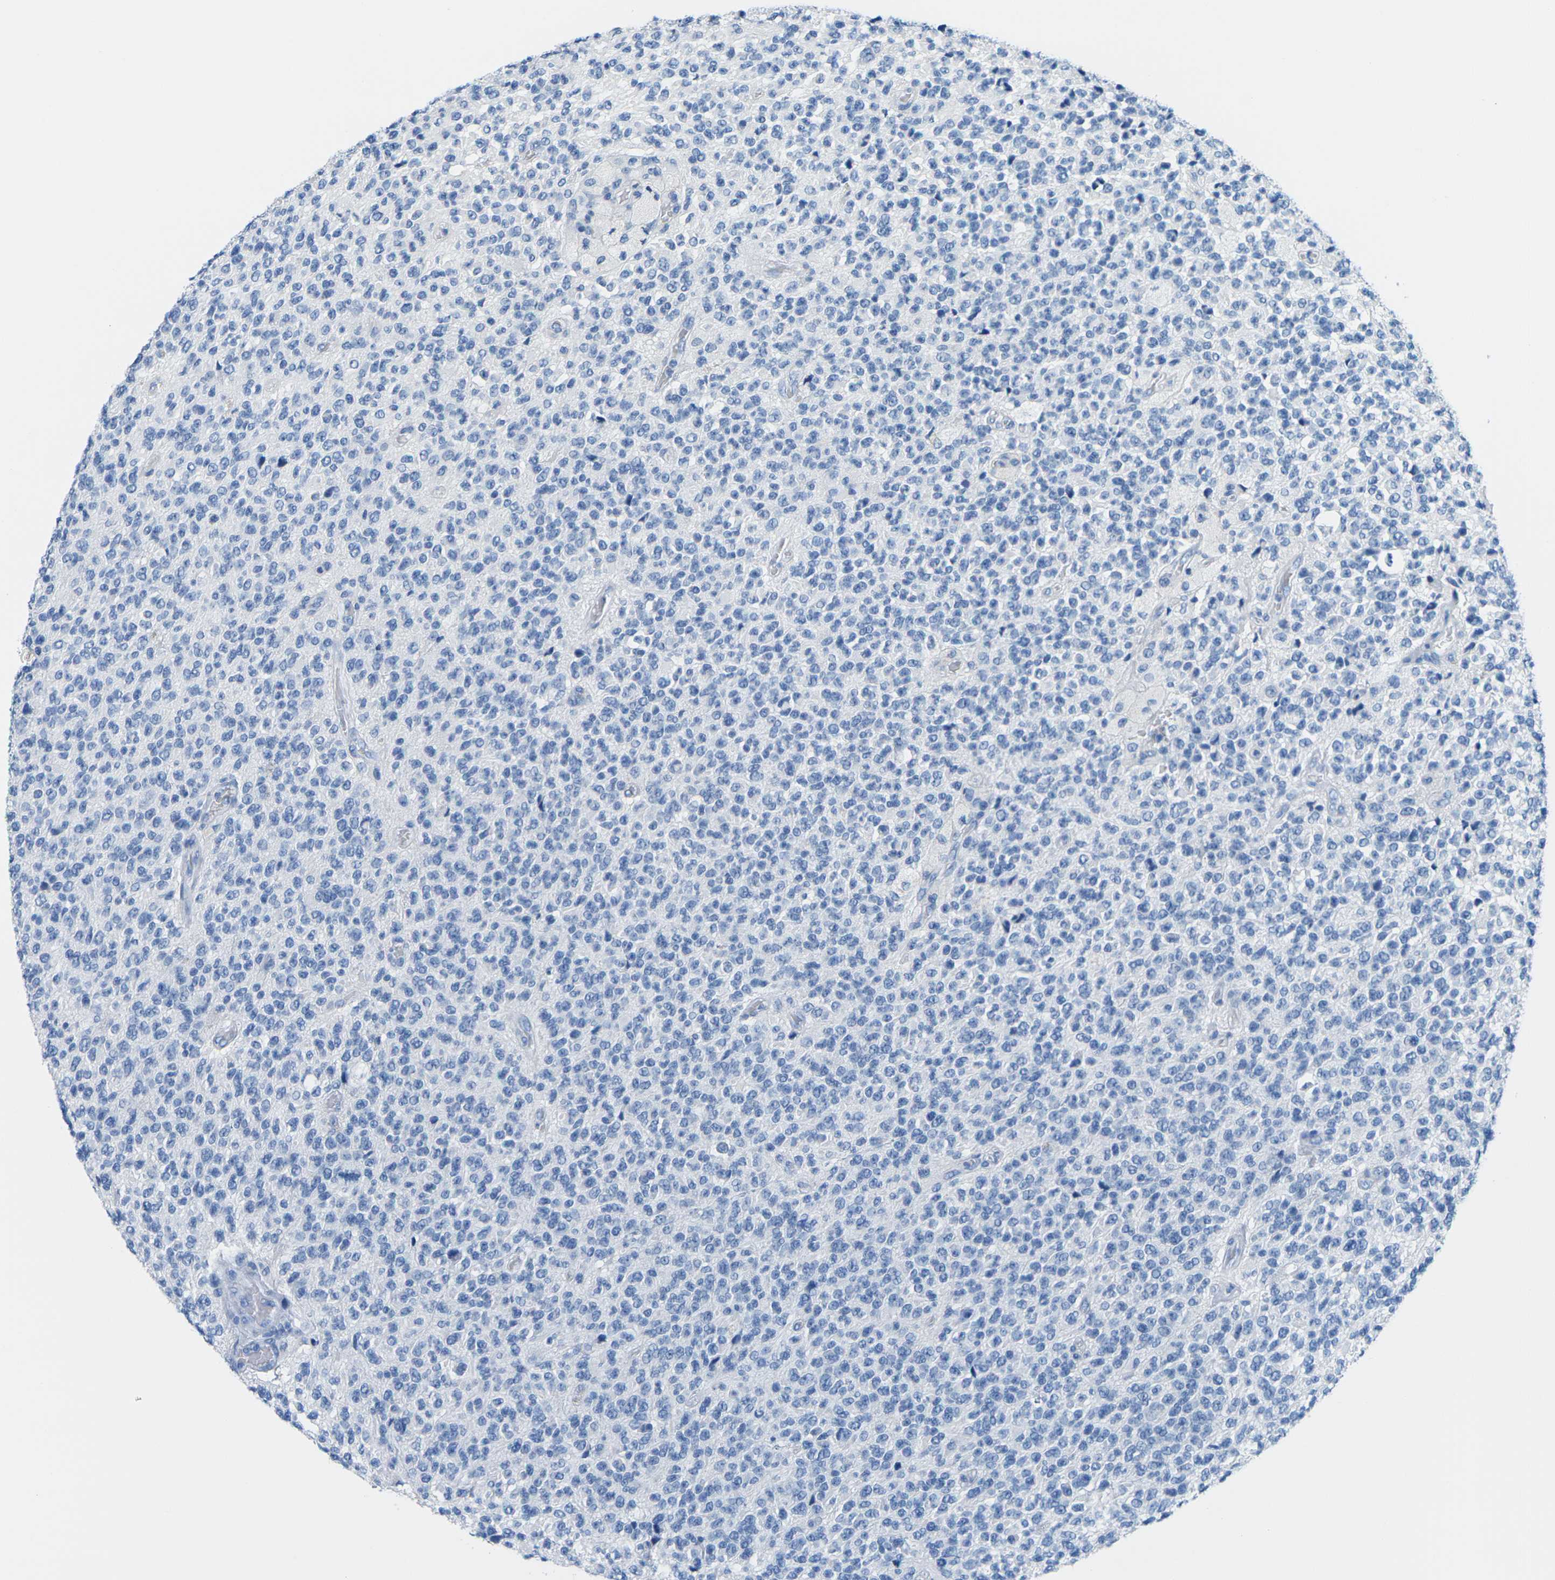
{"staining": {"intensity": "negative", "quantity": "none", "location": "none"}, "tissue": "glioma", "cell_type": "Tumor cells", "image_type": "cancer", "snomed": [{"axis": "morphology", "description": "Glioma, malignant, High grade"}, {"axis": "topography", "description": "pancreas cauda"}], "caption": "This is an IHC micrograph of human high-grade glioma (malignant). There is no positivity in tumor cells.", "gene": "SLC12A1", "patient": {"sex": "male", "age": 60}}